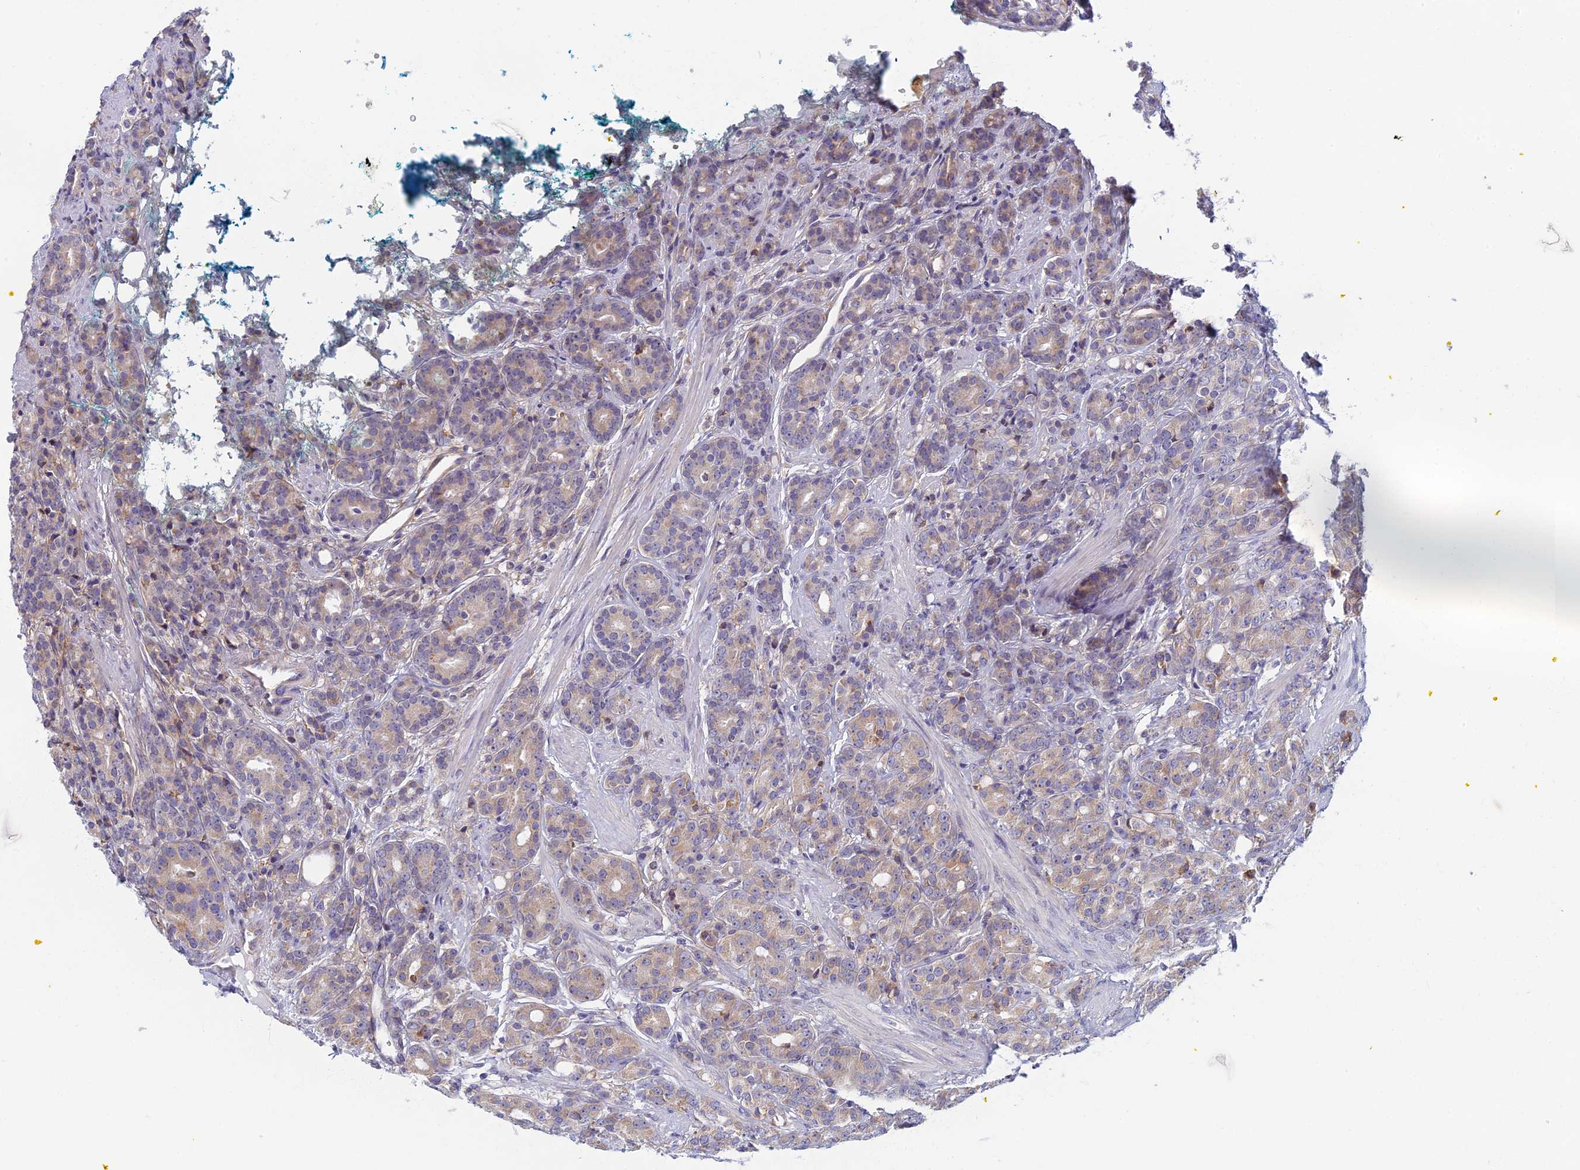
{"staining": {"intensity": "weak", "quantity": "<25%", "location": "cytoplasmic/membranous"}, "tissue": "prostate cancer", "cell_type": "Tumor cells", "image_type": "cancer", "snomed": [{"axis": "morphology", "description": "Adenocarcinoma, High grade"}, {"axis": "topography", "description": "Prostate"}], "caption": "Tumor cells are negative for brown protein staining in prostate adenocarcinoma (high-grade). (DAB immunohistochemistry with hematoxylin counter stain).", "gene": "DDX51", "patient": {"sex": "male", "age": 62}}